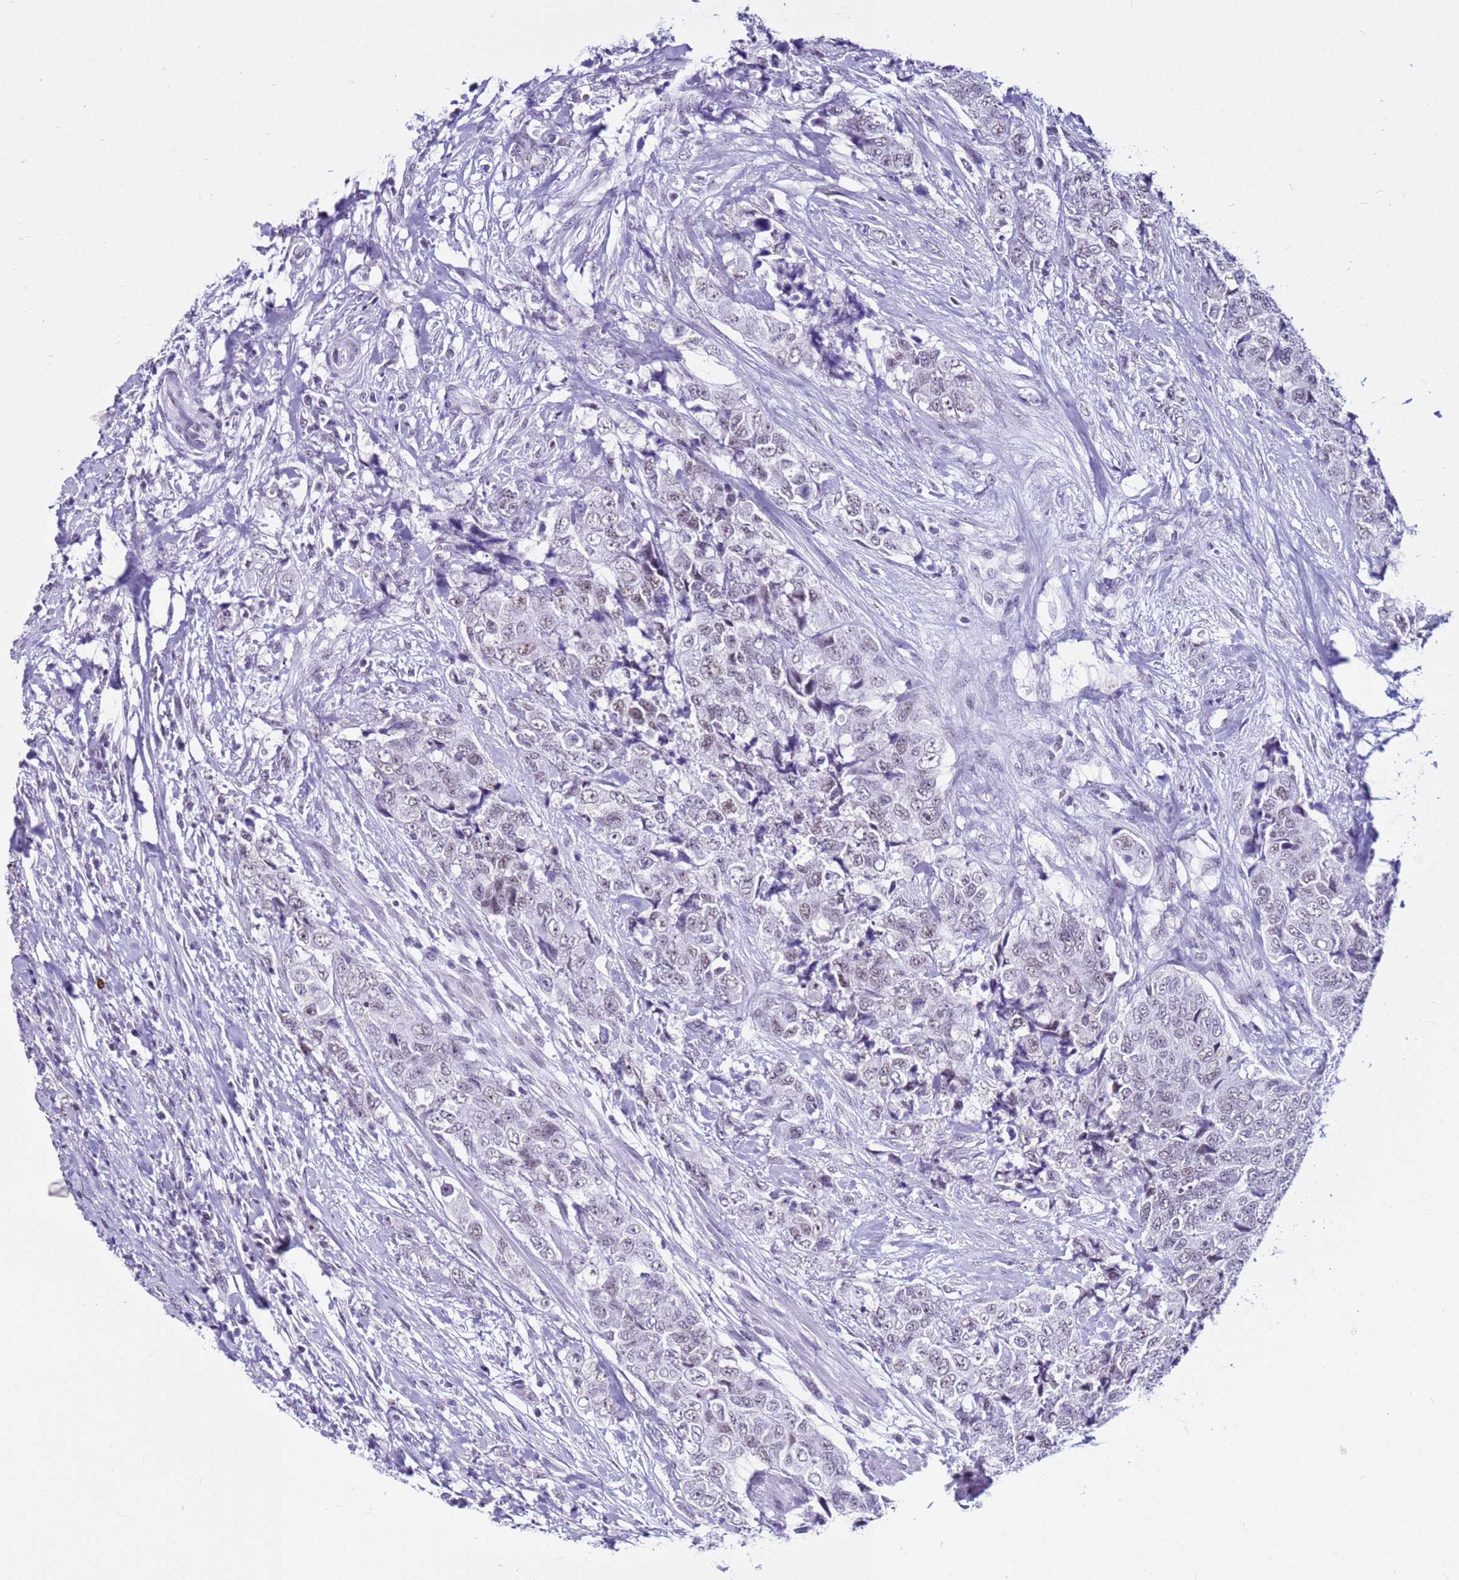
{"staining": {"intensity": "weak", "quantity": ">75%", "location": "nuclear"}, "tissue": "urothelial cancer", "cell_type": "Tumor cells", "image_type": "cancer", "snomed": [{"axis": "morphology", "description": "Urothelial carcinoma, High grade"}, {"axis": "topography", "description": "Urinary bladder"}], "caption": "The immunohistochemical stain shows weak nuclear positivity in tumor cells of urothelial cancer tissue. The staining was performed using DAB (3,3'-diaminobenzidine), with brown indicating positive protein expression. Nuclei are stained blue with hematoxylin.", "gene": "DHX15", "patient": {"sex": "female", "age": 78}}